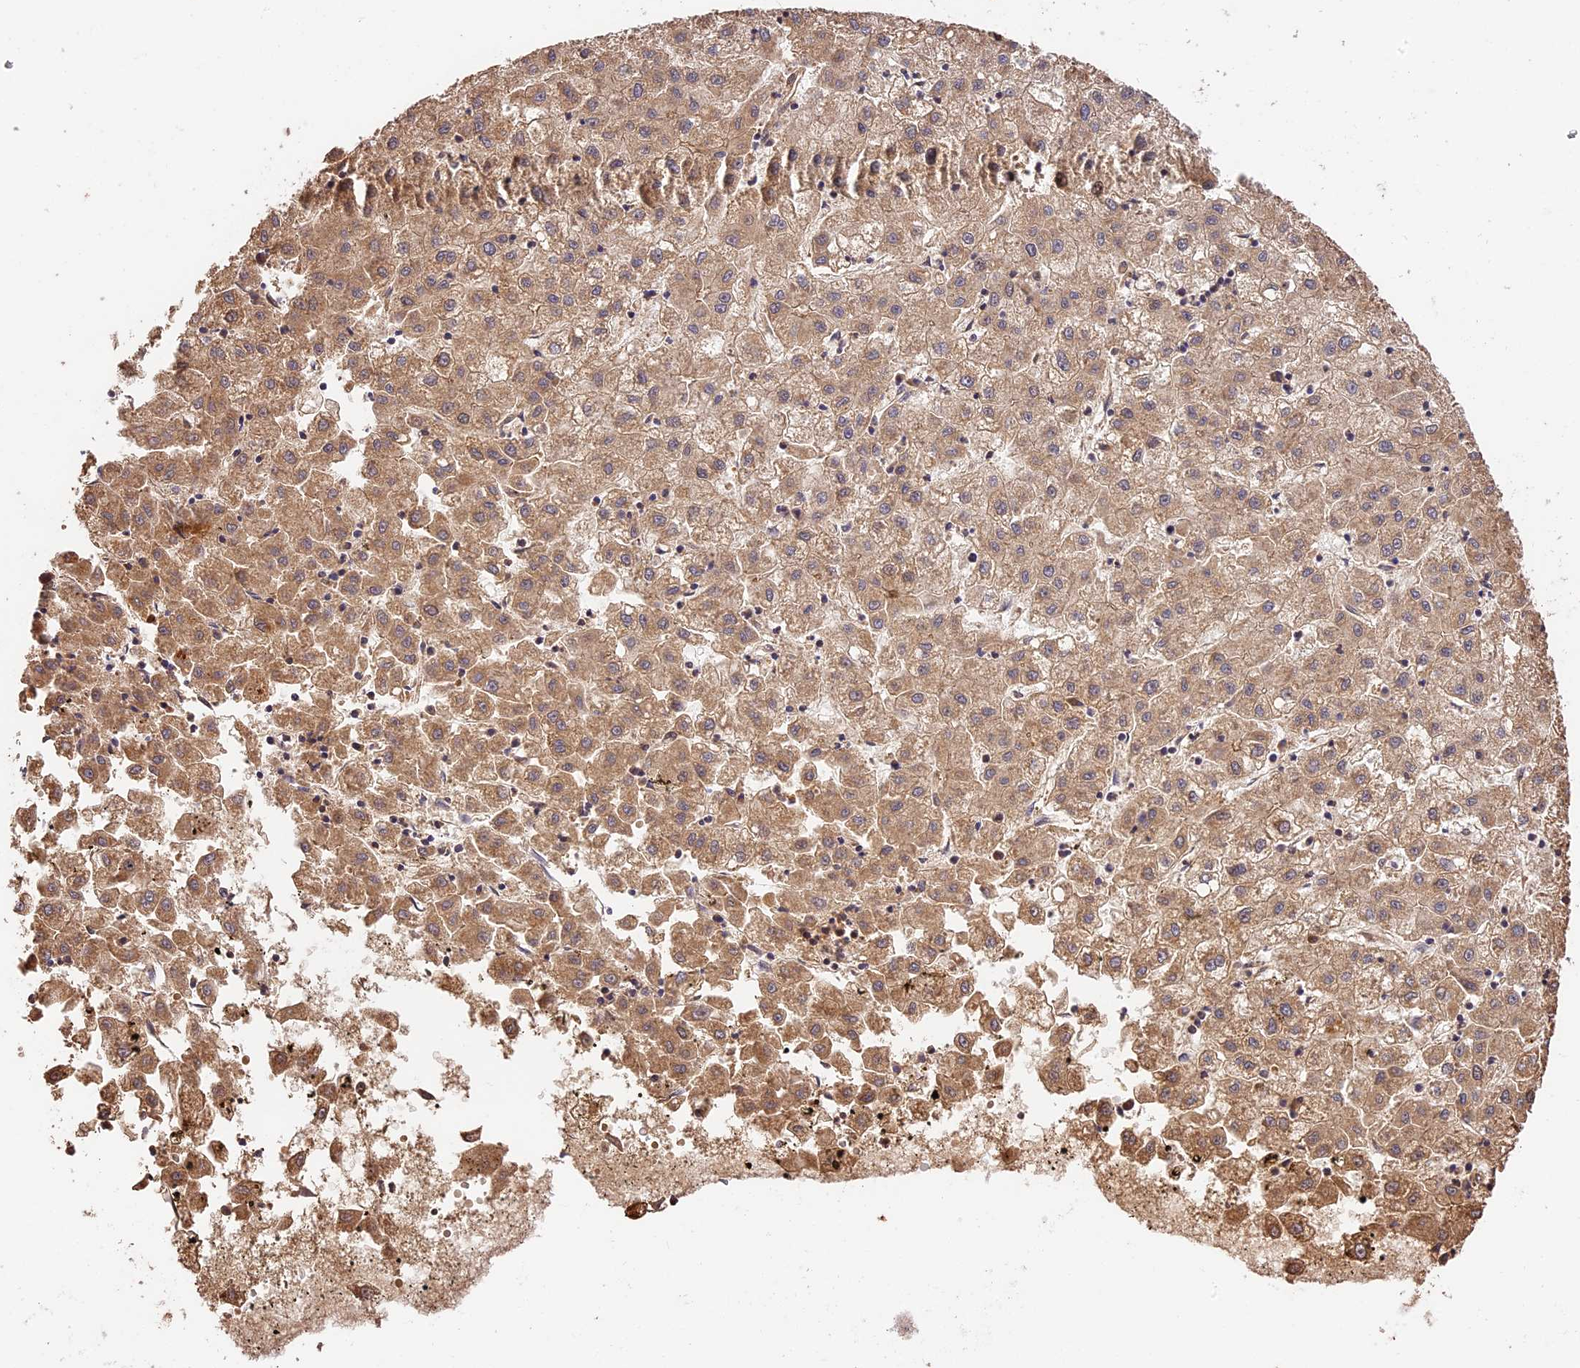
{"staining": {"intensity": "moderate", "quantity": ">75%", "location": "cytoplasmic/membranous"}, "tissue": "liver cancer", "cell_type": "Tumor cells", "image_type": "cancer", "snomed": [{"axis": "morphology", "description": "Carcinoma, Hepatocellular, NOS"}, {"axis": "topography", "description": "Liver"}], "caption": "Brown immunohistochemical staining in hepatocellular carcinoma (liver) exhibits moderate cytoplasmic/membranous expression in approximately >75% of tumor cells.", "gene": "PPP1R37", "patient": {"sex": "male", "age": 72}}